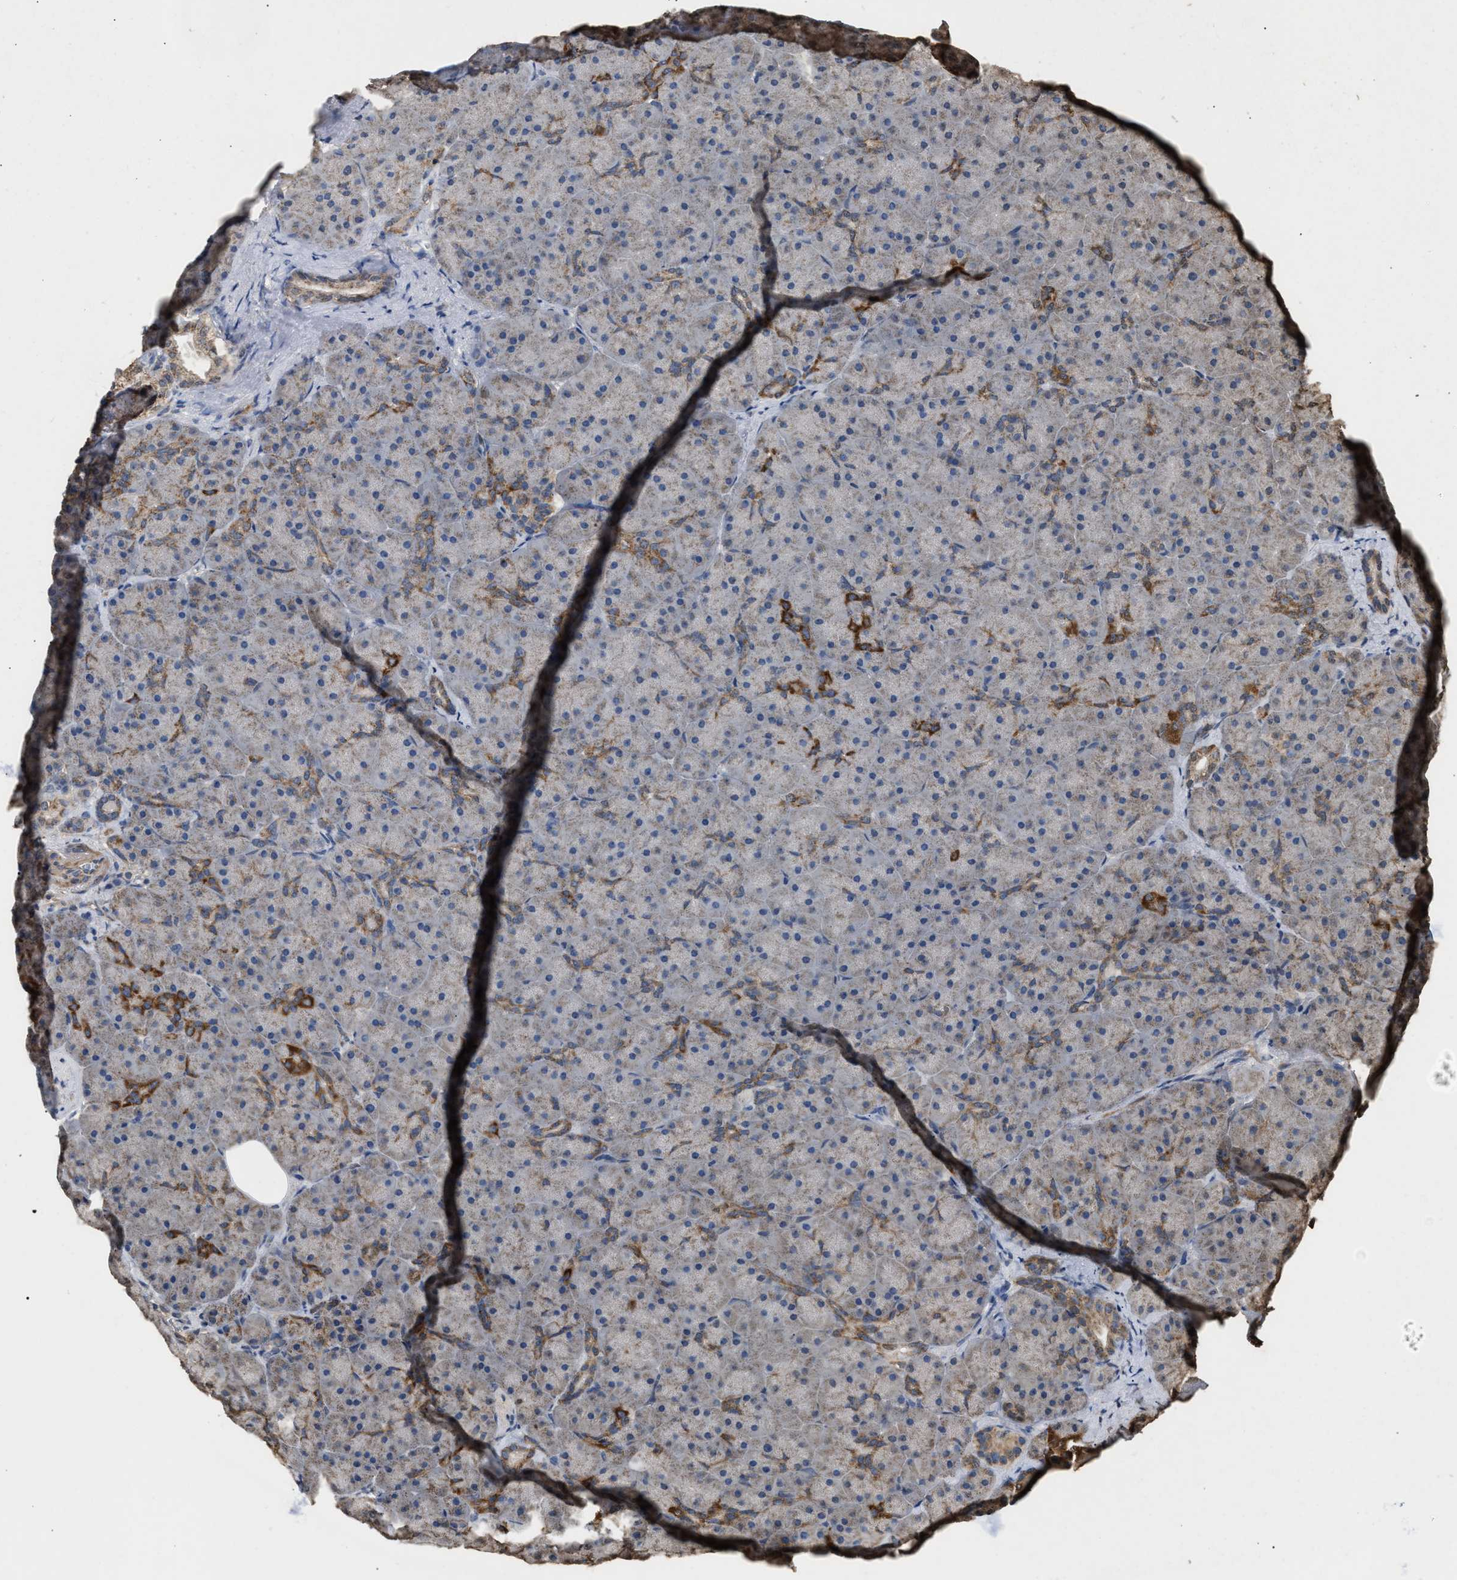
{"staining": {"intensity": "moderate", "quantity": "25%-75%", "location": "cytoplasmic/membranous"}, "tissue": "pancreas", "cell_type": "Exocrine glandular cells", "image_type": "normal", "snomed": [{"axis": "morphology", "description": "Normal tissue, NOS"}, {"axis": "topography", "description": "Pancreas"}], "caption": "Immunohistochemical staining of normal pancreas exhibits 25%-75% levels of moderate cytoplasmic/membranous protein staining in approximately 25%-75% of exocrine glandular cells. (DAB IHC, brown staining for protein, blue staining for nuclei).", "gene": "TACO1", "patient": {"sex": "male", "age": 66}}